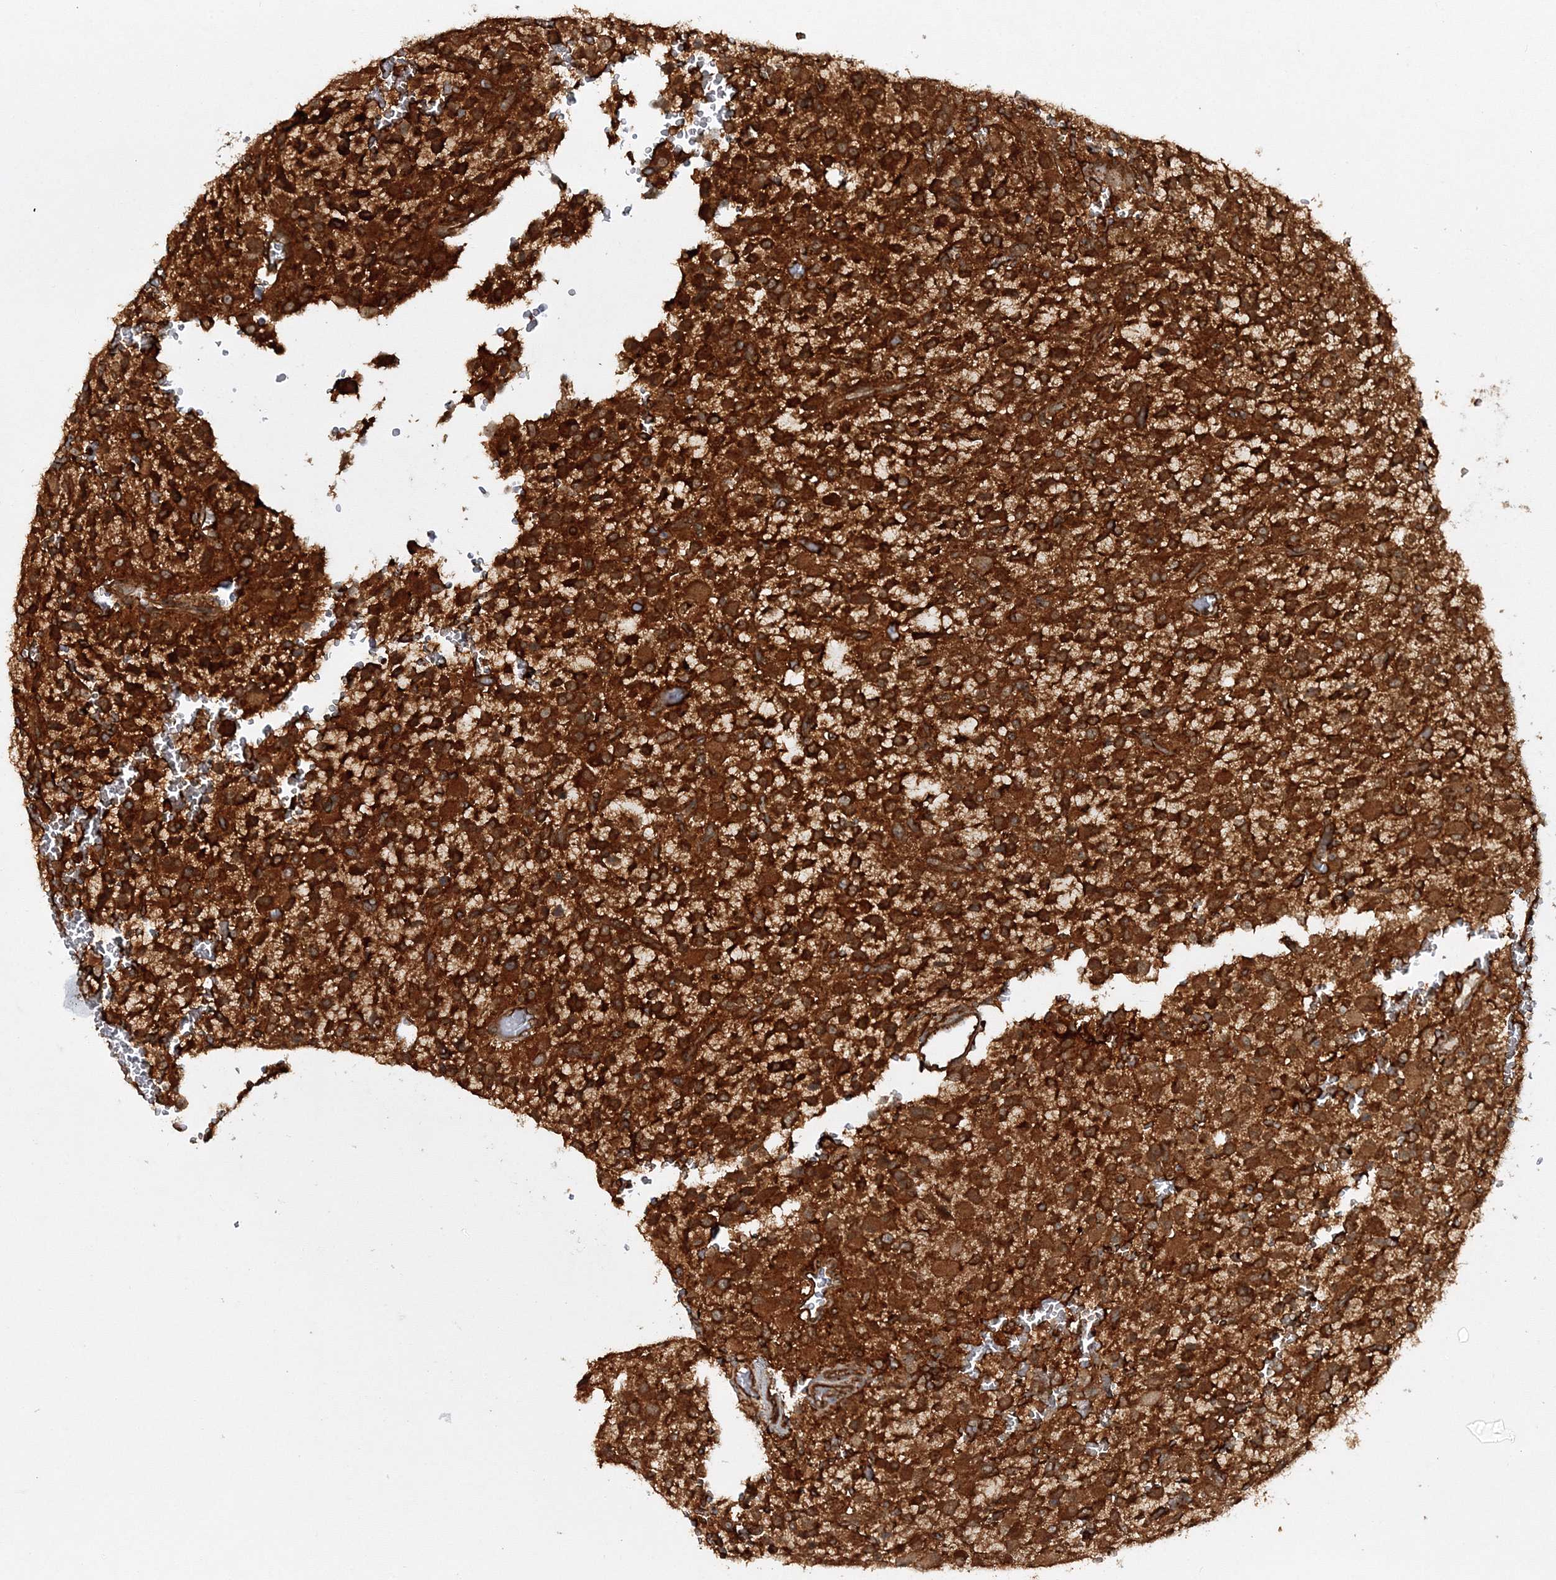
{"staining": {"intensity": "strong", "quantity": ">75%", "location": "cytoplasmic/membranous"}, "tissue": "glioma", "cell_type": "Tumor cells", "image_type": "cancer", "snomed": [{"axis": "morphology", "description": "Glioma, malignant, High grade"}, {"axis": "topography", "description": "Brain"}], "caption": "Brown immunohistochemical staining in human glioma demonstrates strong cytoplasmic/membranous positivity in approximately >75% of tumor cells. (DAB (3,3'-diaminobenzidine) IHC with brightfield microscopy, high magnification).", "gene": "WDR37", "patient": {"sex": "male", "age": 34}}